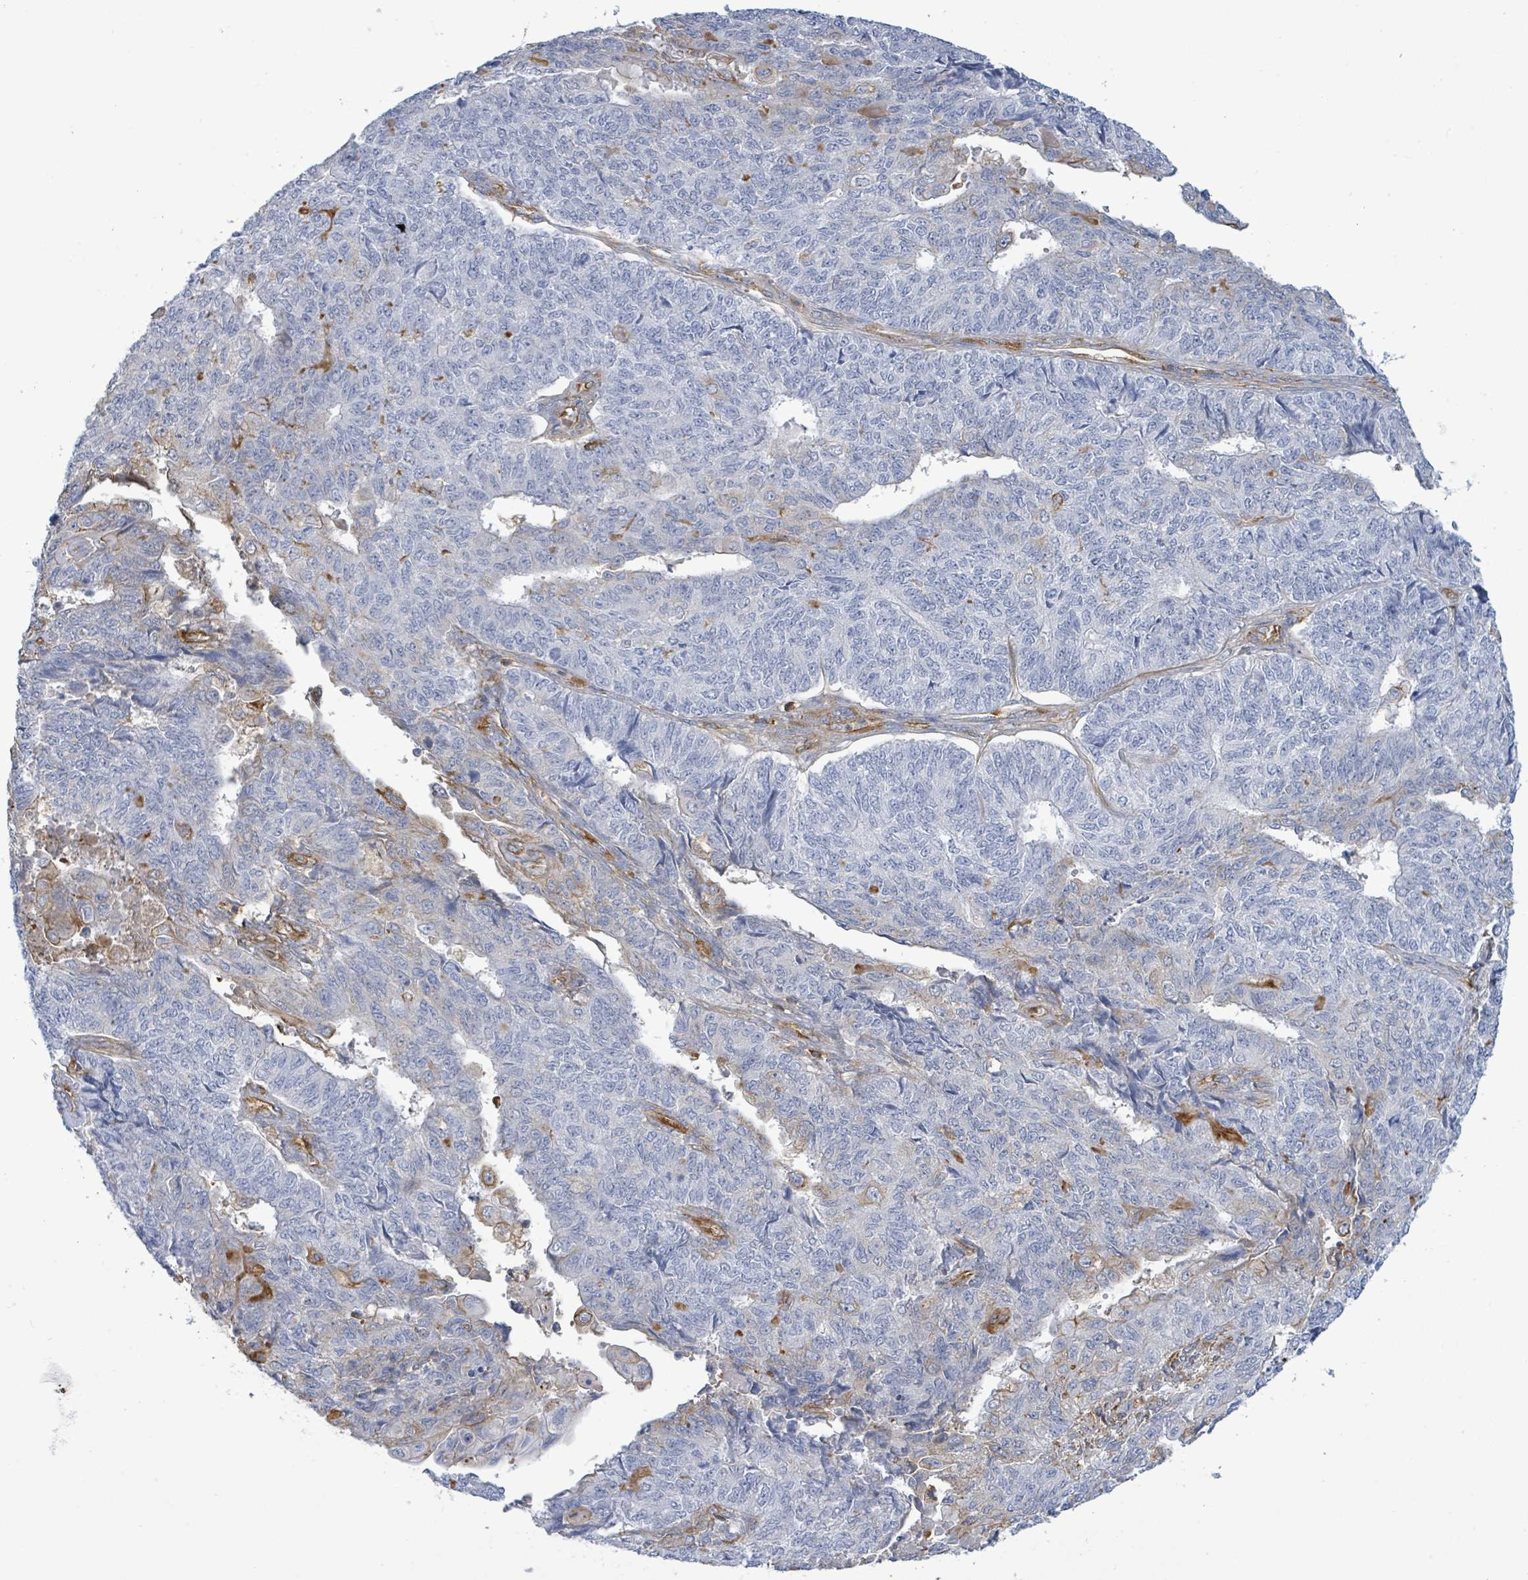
{"staining": {"intensity": "negative", "quantity": "none", "location": "none"}, "tissue": "endometrial cancer", "cell_type": "Tumor cells", "image_type": "cancer", "snomed": [{"axis": "morphology", "description": "Adenocarcinoma, NOS"}, {"axis": "topography", "description": "Endometrium"}], "caption": "A high-resolution micrograph shows IHC staining of endometrial cancer (adenocarcinoma), which demonstrates no significant expression in tumor cells.", "gene": "EGFL7", "patient": {"sex": "female", "age": 32}}